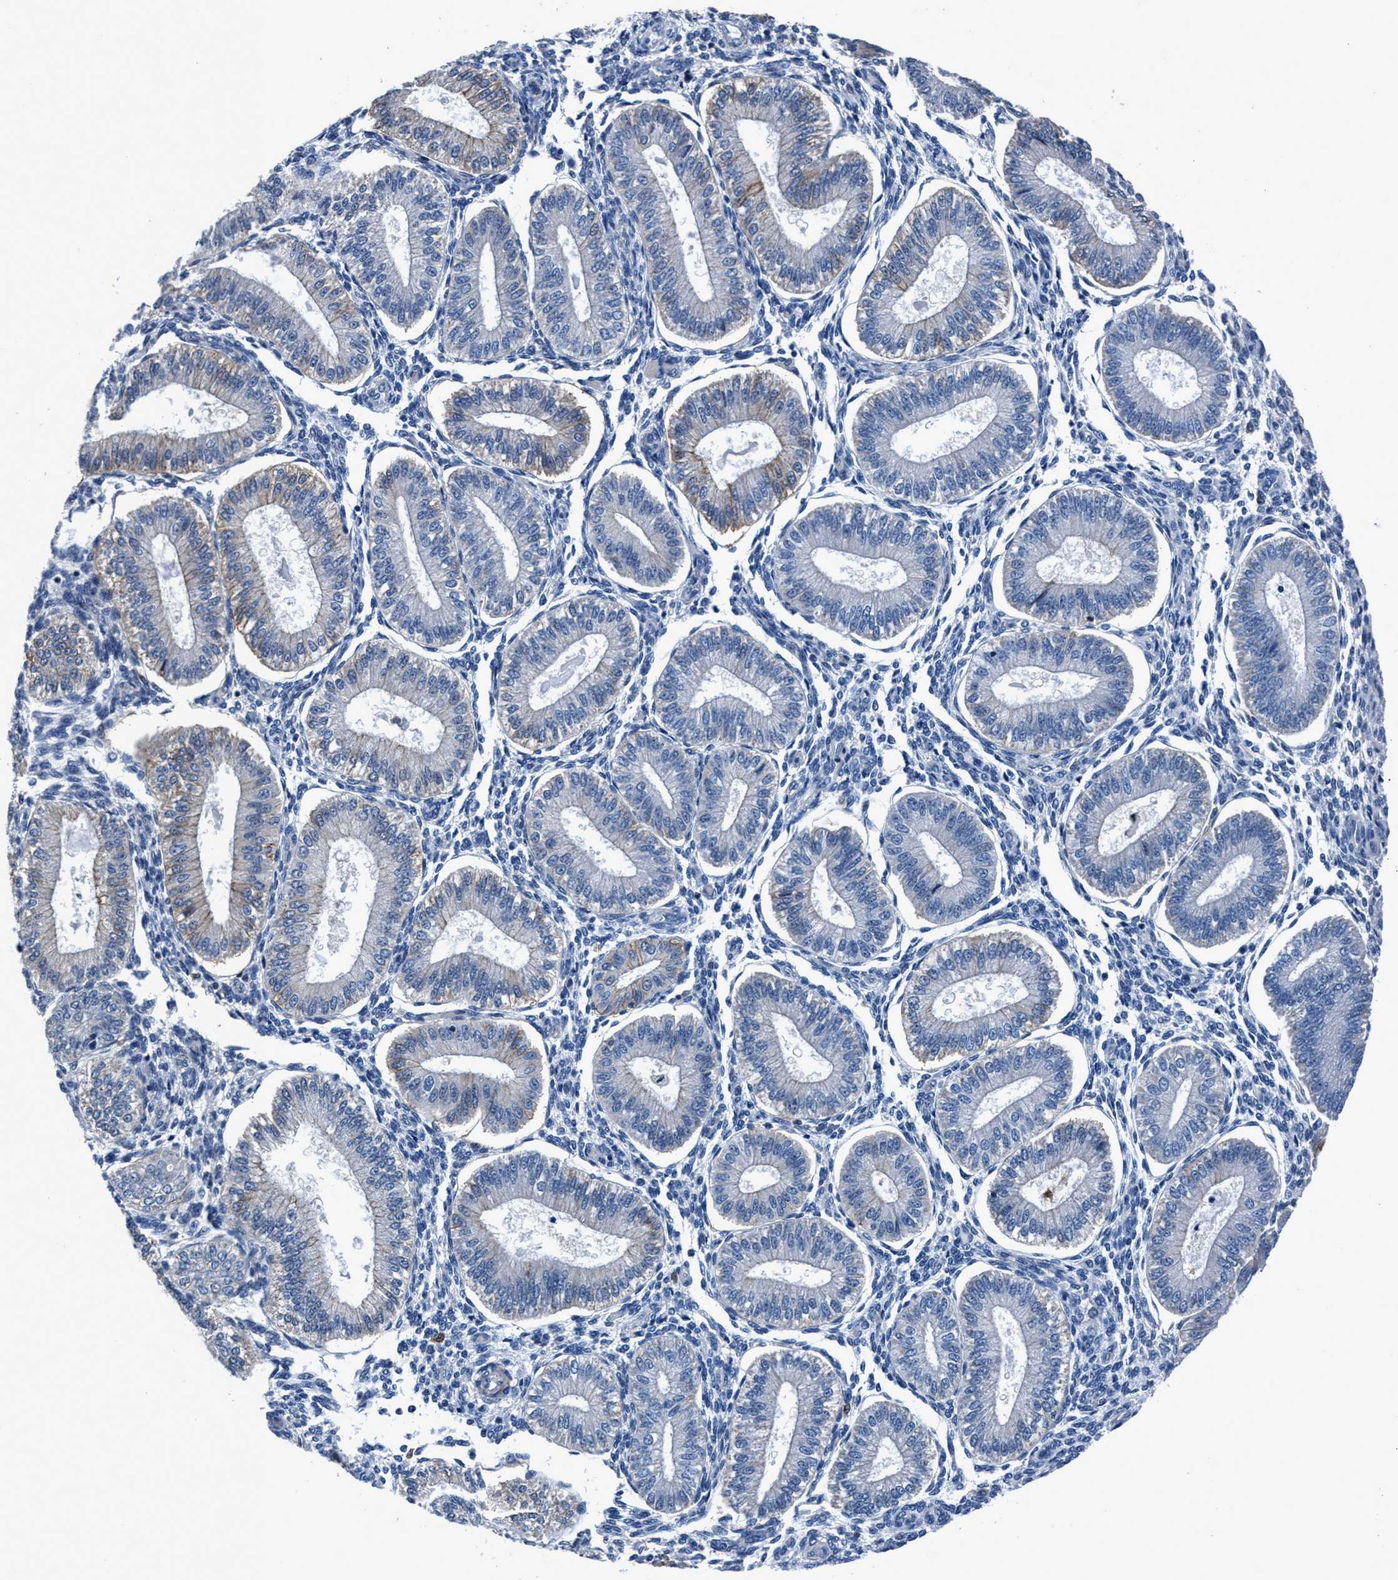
{"staining": {"intensity": "negative", "quantity": "none", "location": "none"}, "tissue": "endometrium", "cell_type": "Cells in endometrial stroma", "image_type": "normal", "snomed": [{"axis": "morphology", "description": "Normal tissue, NOS"}, {"axis": "topography", "description": "Endometrium"}], "caption": "This is an immunohistochemistry photomicrograph of normal endometrium. There is no staining in cells in endometrial stroma.", "gene": "TMEM94", "patient": {"sex": "female", "age": 39}}